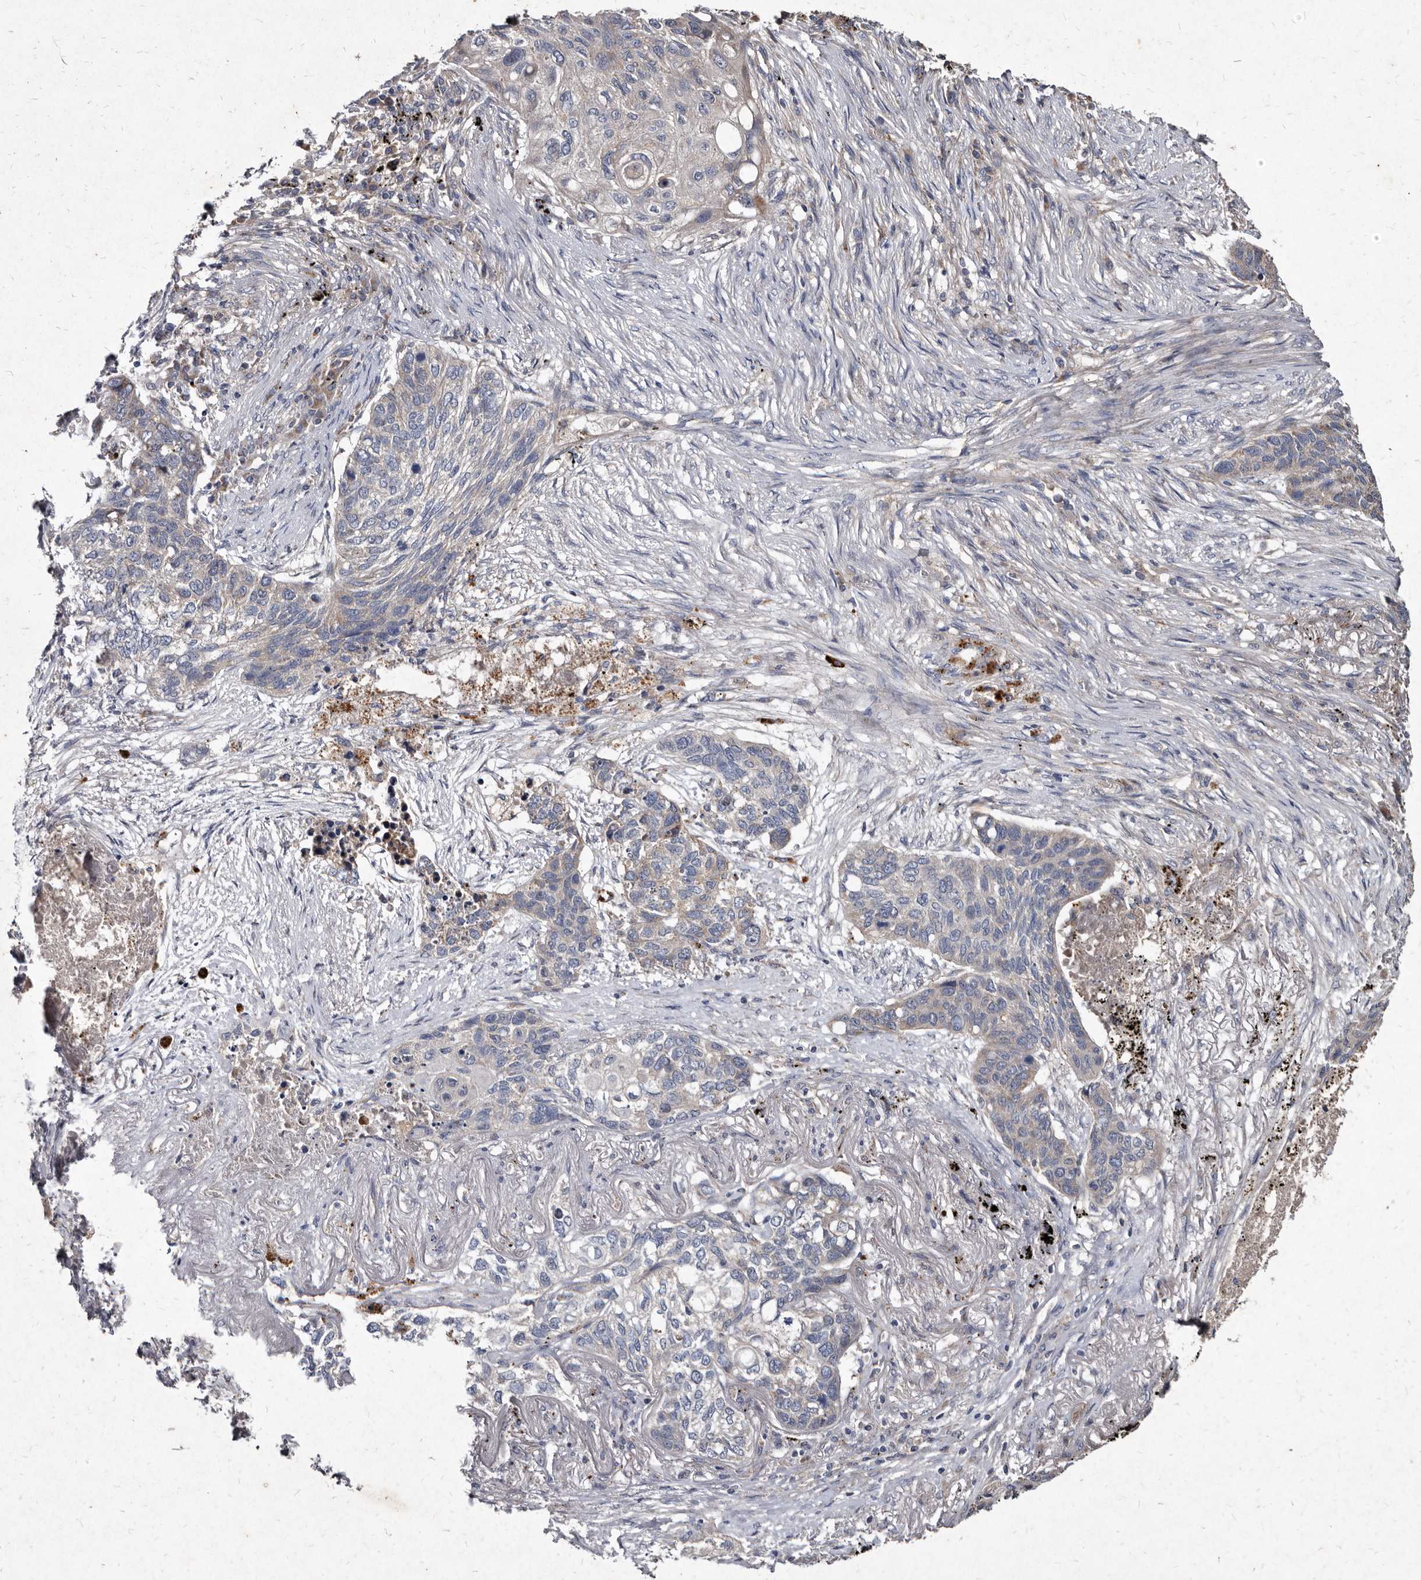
{"staining": {"intensity": "negative", "quantity": "none", "location": "none"}, "tissue": "lung cancer", "cell_type": "Tumor cells", "image_type": "cancer", "snomed": [{"axis": "morphology", "description": "Squamous cell carcinoma, NOS"}, {"axis": "topography", "description": "Lung"}], "caption": "Histopathology image shows no protein expression in tumor cells of lung squamous cell carcinoma tissue.", "gene": "YPEL3", "patient": {"sex": "female", "age": 63}}